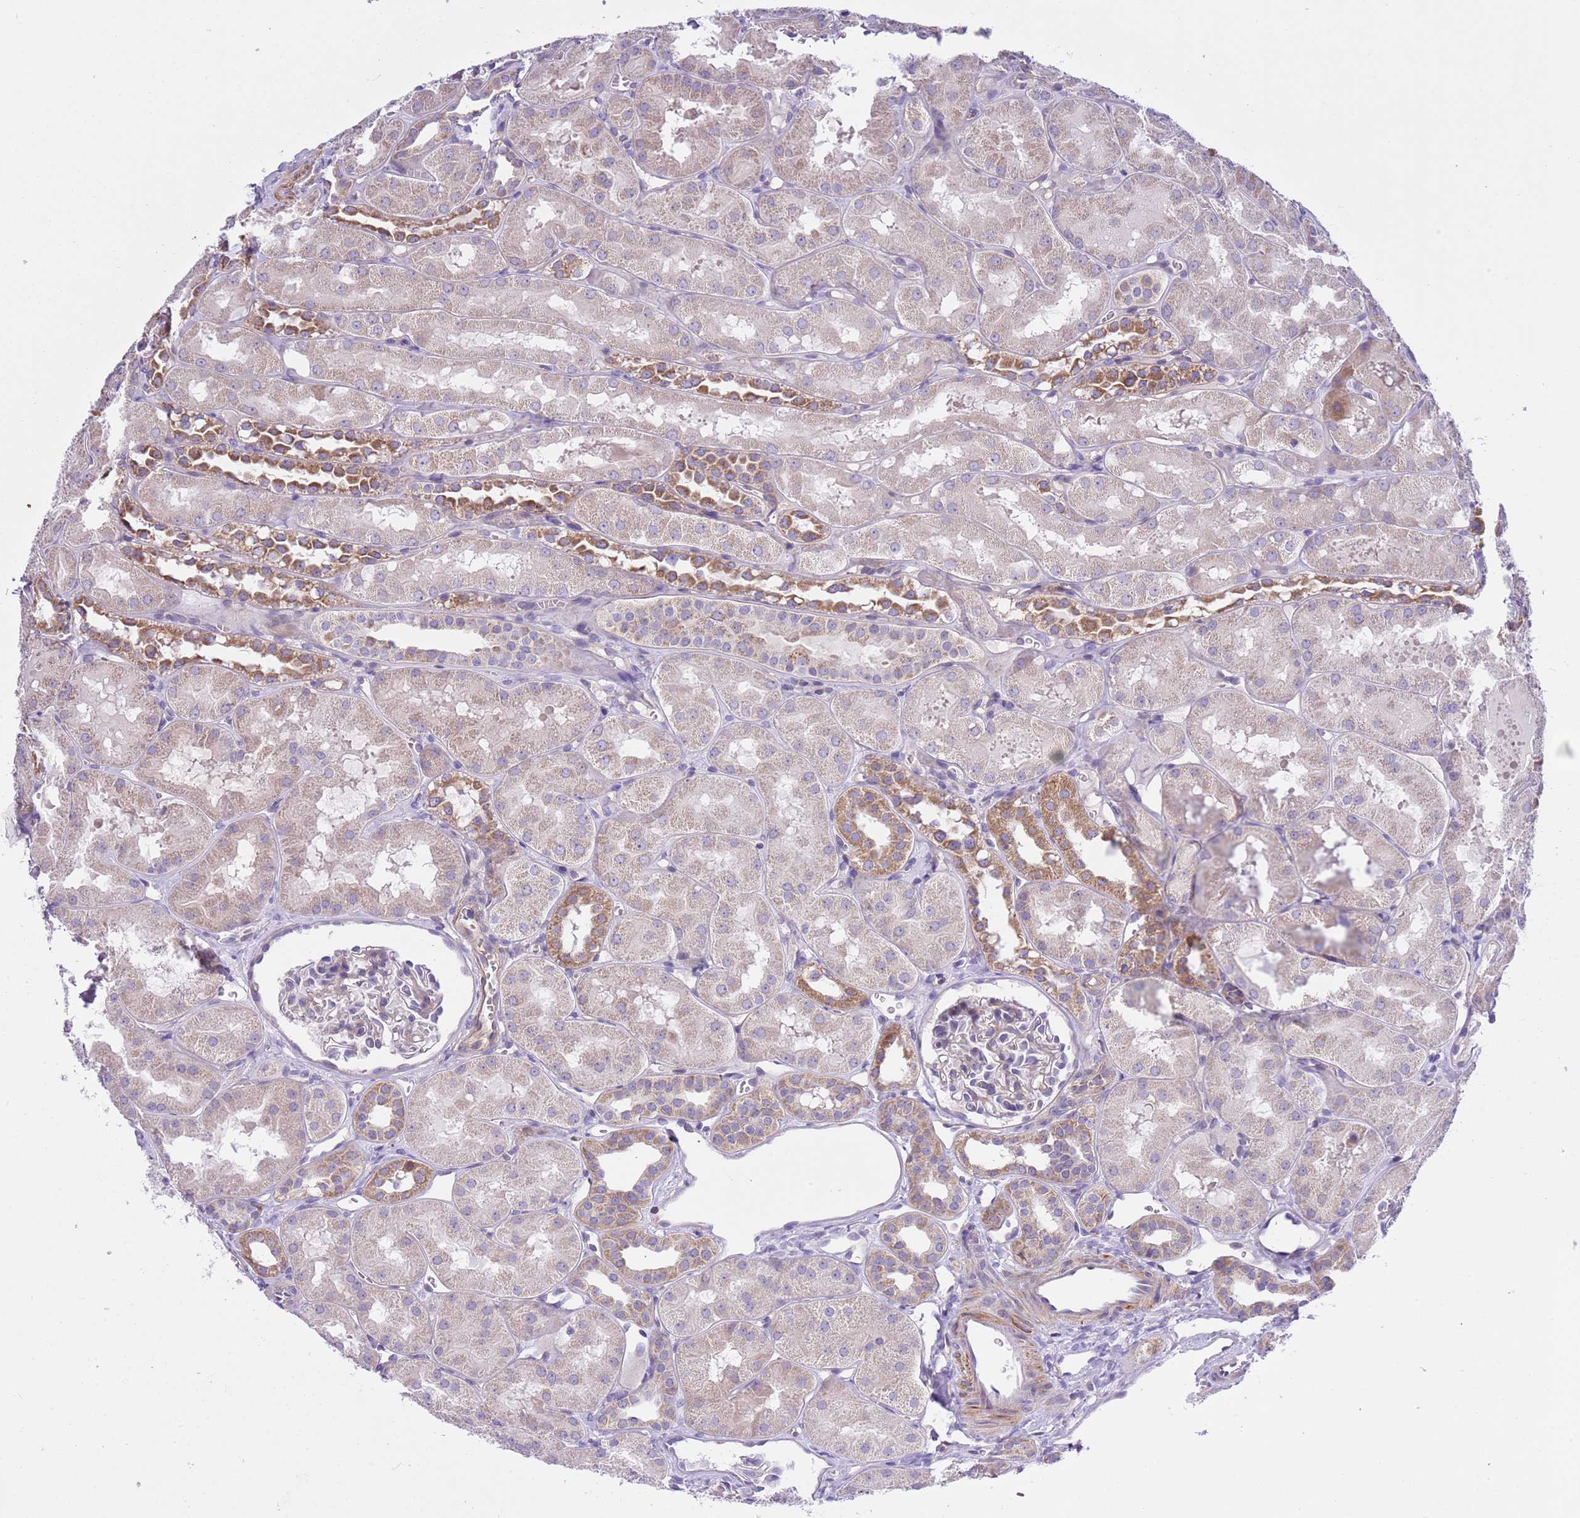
{"staining": {"intensity": "negative", "quantity": "none", "location": "none"}, "tissue": "kidney", "cell_type": "Cells in glomeruli", "image_type": "normal", "snomed": [{"axis": "morphology", "description": "Normal tissue, NOS"}, {"axis": "topography", "description": "Kidney"}, {"axis": "topography", "description": "Urinary bladder"}], "caption": "The IHC micrograph has no significant positivity in cells in glomeruli of kidney. The staining was performed using DAB (3,3'-diaminobenzidine) to visualize the protein expression in brown, while the nuclei were stained in blue with hematoxylin (Magnification: 20x).", "gene": "NET1", "patient": {"sex": "male", "age": 16}}